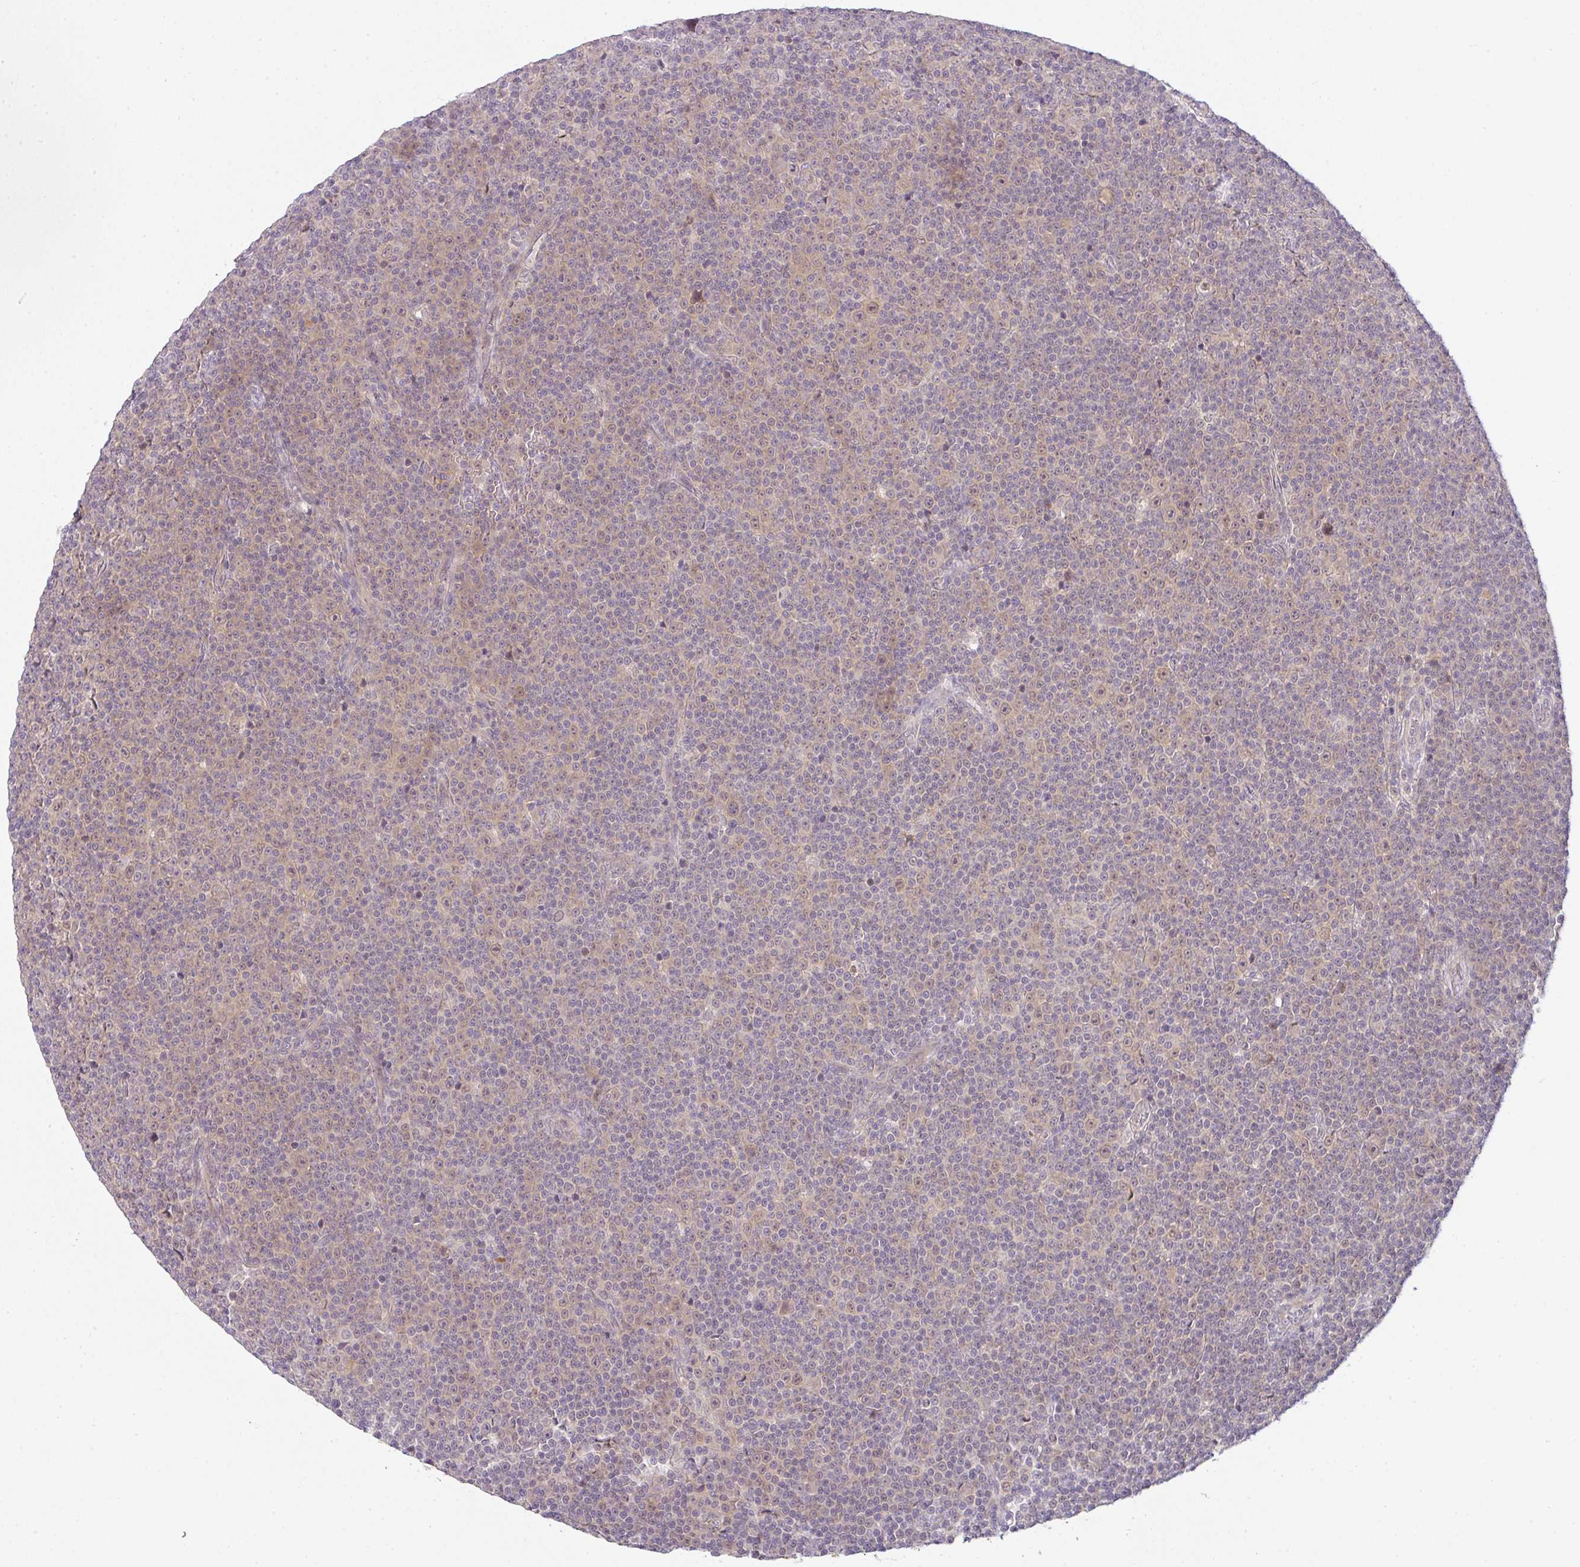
{"staining": {"intensity": "weak", "quantity": "25%-75%", "location": "nuclear"}, "tissue": "lymphoma", "cell_type": "Tumor cells", "image_type": "cancer", "snomed": [{"axis": "morphology", "description": "Malignant lymphoma, non-Hodgkin's type, Low grade"}, {"axis": "topography", "description": "Lymph node"}], "caption": "Immunohistochemistry image of lymphoma stained for a protein (brown), which demonstrates low levels of weak nuclear staining in about 25%-75% of tumor cells.", "gene": "CSE1L", "patient": {"sex": "female", "age": 67}}